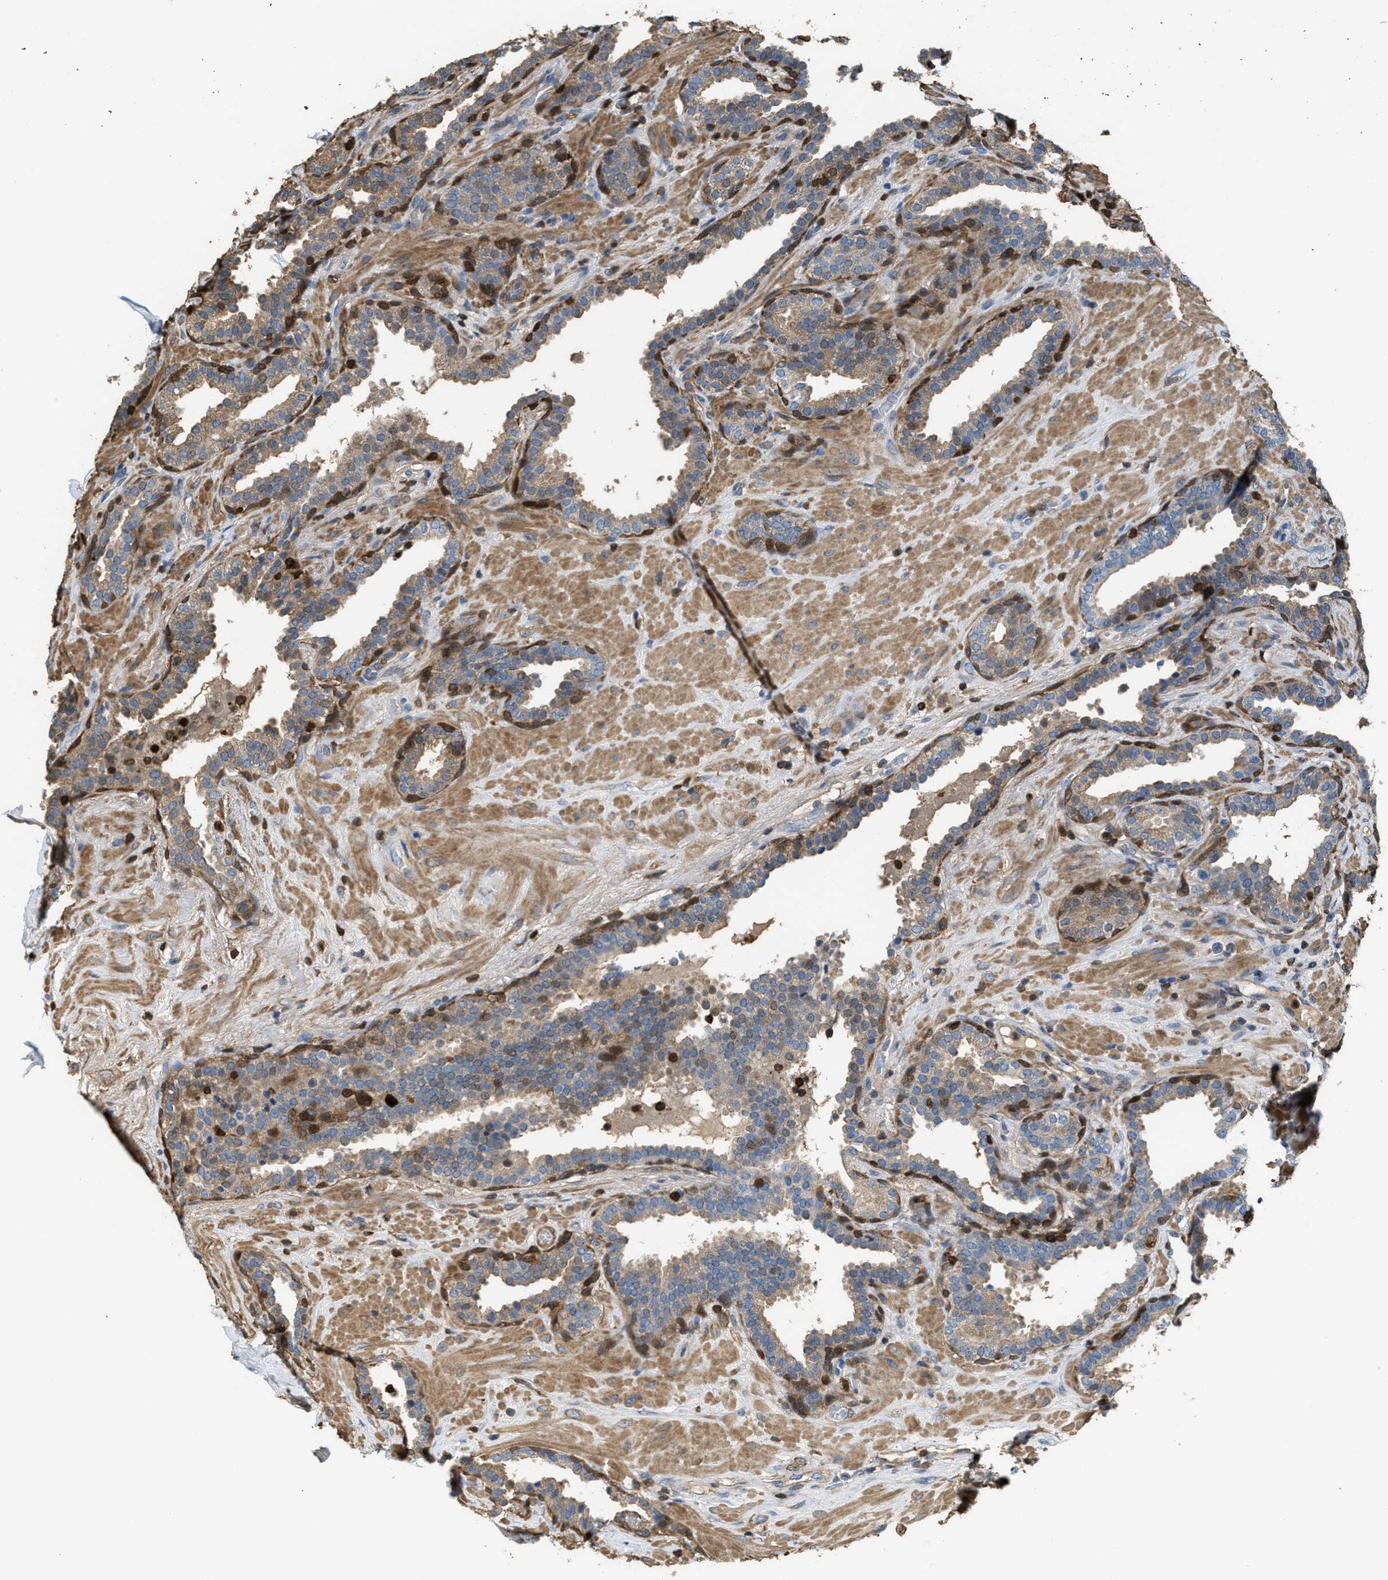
{"staining": {"intensity": "moderate", "quantity": "25%-75%", "location": "cytoplasmic/membranous"}, "tissue": "prostate", "cell_type": "Glandular cells", "image_type": "normal", "snomed": [{"axis": "morphology", "description": "Normal tissue, NOS"}, {"axis": "topography", "description": "Prostate"}], "caption": "High-magnification brightfield microscopy of benign prostate stained with DAB (brown) and counterstained with hematoxylin (blue). glandular cells exhibit moderate cytoplasmic/membranous positivity is seen in approximately25%-75% of cells.", "gene": "SERPINB5", "patient": {"sex": "male", "age": 51}}